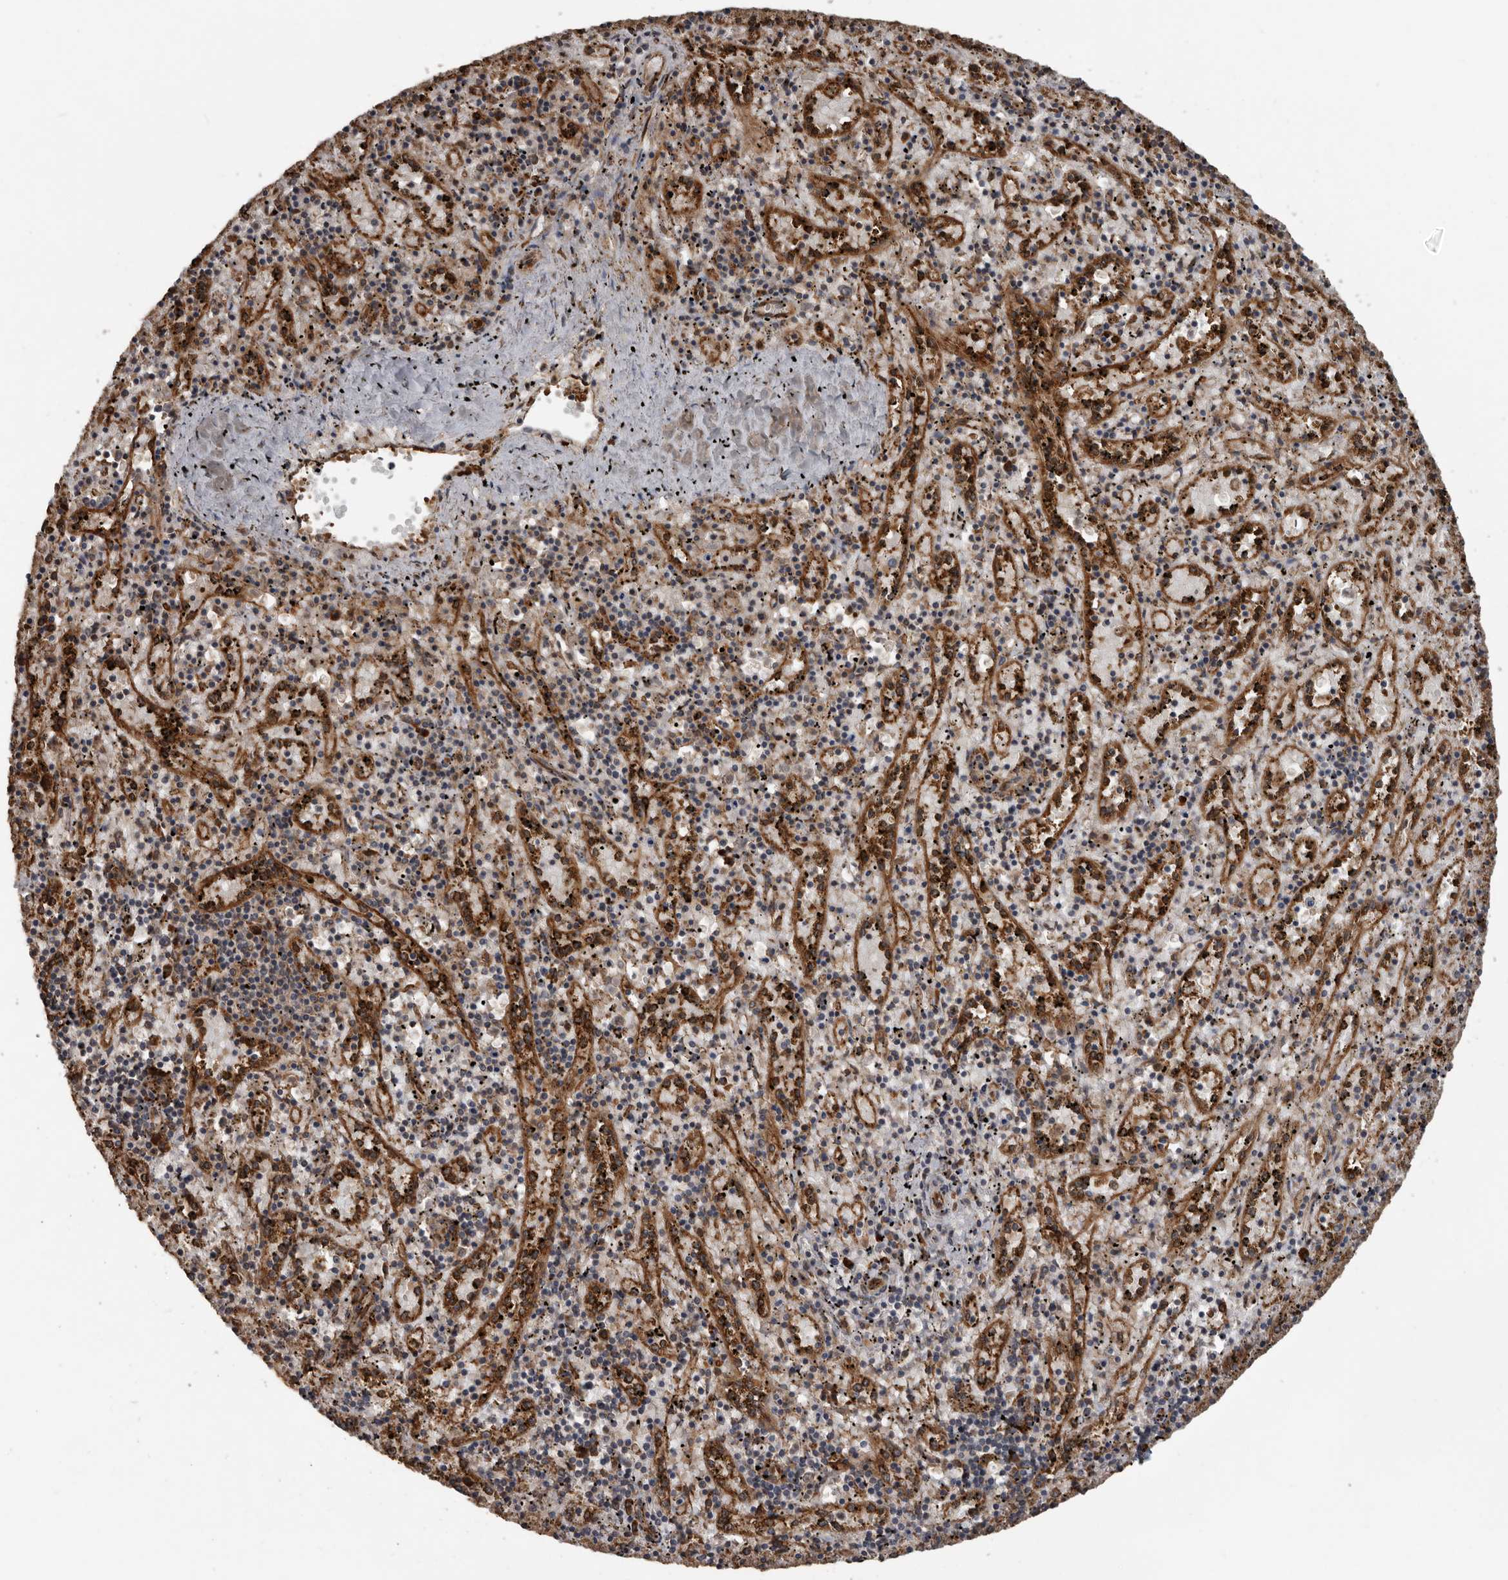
{"staining": {"intensity": "weak", "quantity": "25%-75%", "location": "cytoplasmic/membranous"}, "tissue": "spleen", "cell_type": "Cells in red pulp", "image_type": "normal", "snomed": [{"axis": "morphology", "description": "Normal tissue, NOS"}, {"axis": "topography", "description": "Spleen"}], "caption": "Immunohistochemistry micrograph of normal spleen: spleen stained using immunohistochemistry (IHC) demonstrates low levels of weak protein expression localized specifically in the cytoplasmic/membranous of cells in red pulp, appearing as a cytoplasmic/membranous brown color.", "gene": "CEP350", "patient": {"sex": "male", "age": 11}}